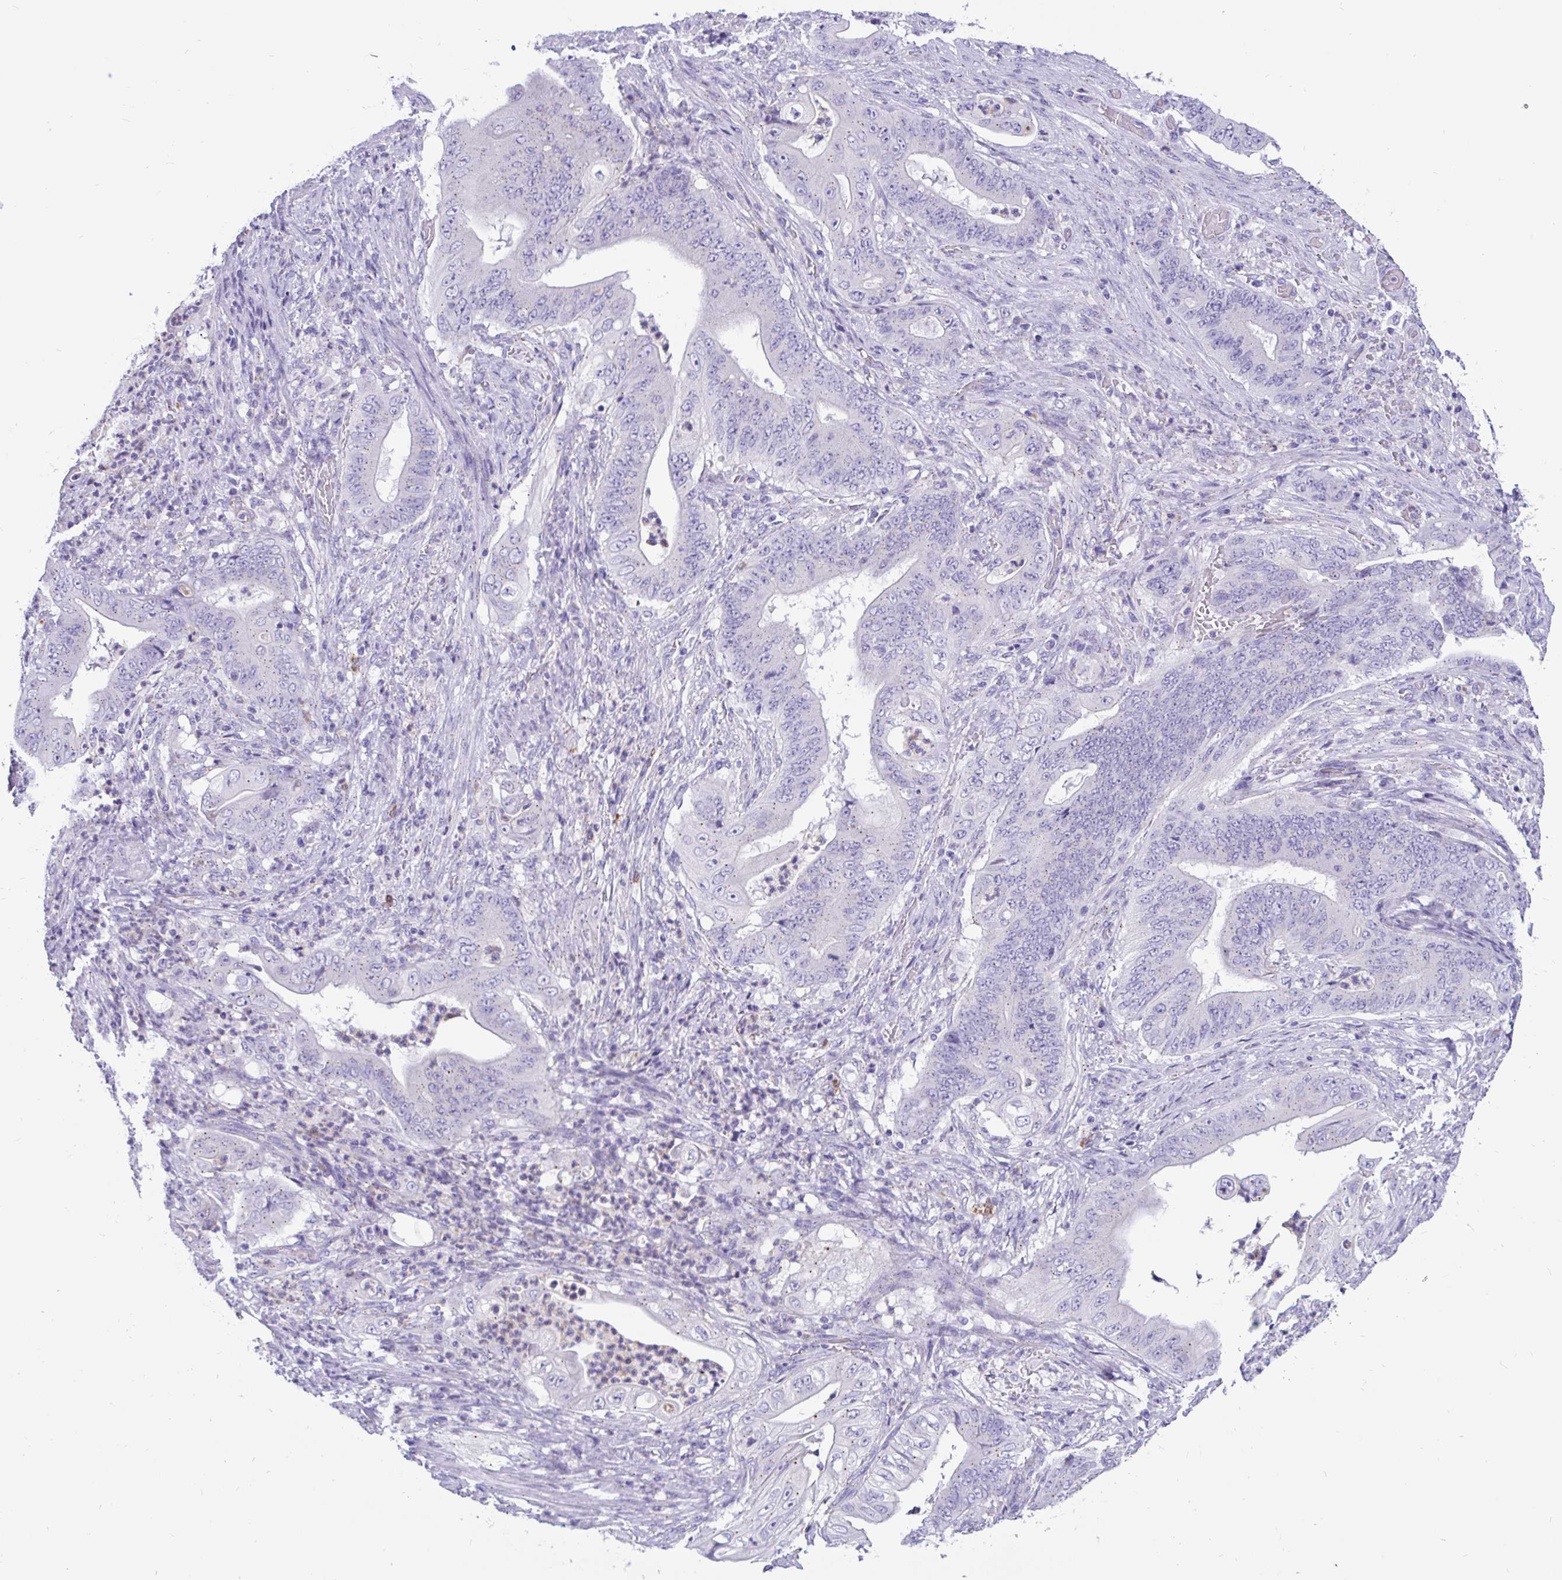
{"staining": {"intensity": "weak", "quantity": "25%-75%", "location": "cytoplasmic/membranous"}, "tissue": "stomach cancer", "cell_type": "Tumor cells", "image_type": "cancer", "snomed": [{"axis": "morphology", "description": "Adenocarcinoma, NOS"}, {"axis": "topography", "description": "Stomach"}], "caption": "This histopathology image displays immunohistochemistry staining of human stomach cancer (adenocarcinoma), with low weak cytoplasmic/membranous positivity in approximately 25%-75% of tumor cells.", "gene": "RNASE3", "patient": {"sex": "female", "age": 73}}